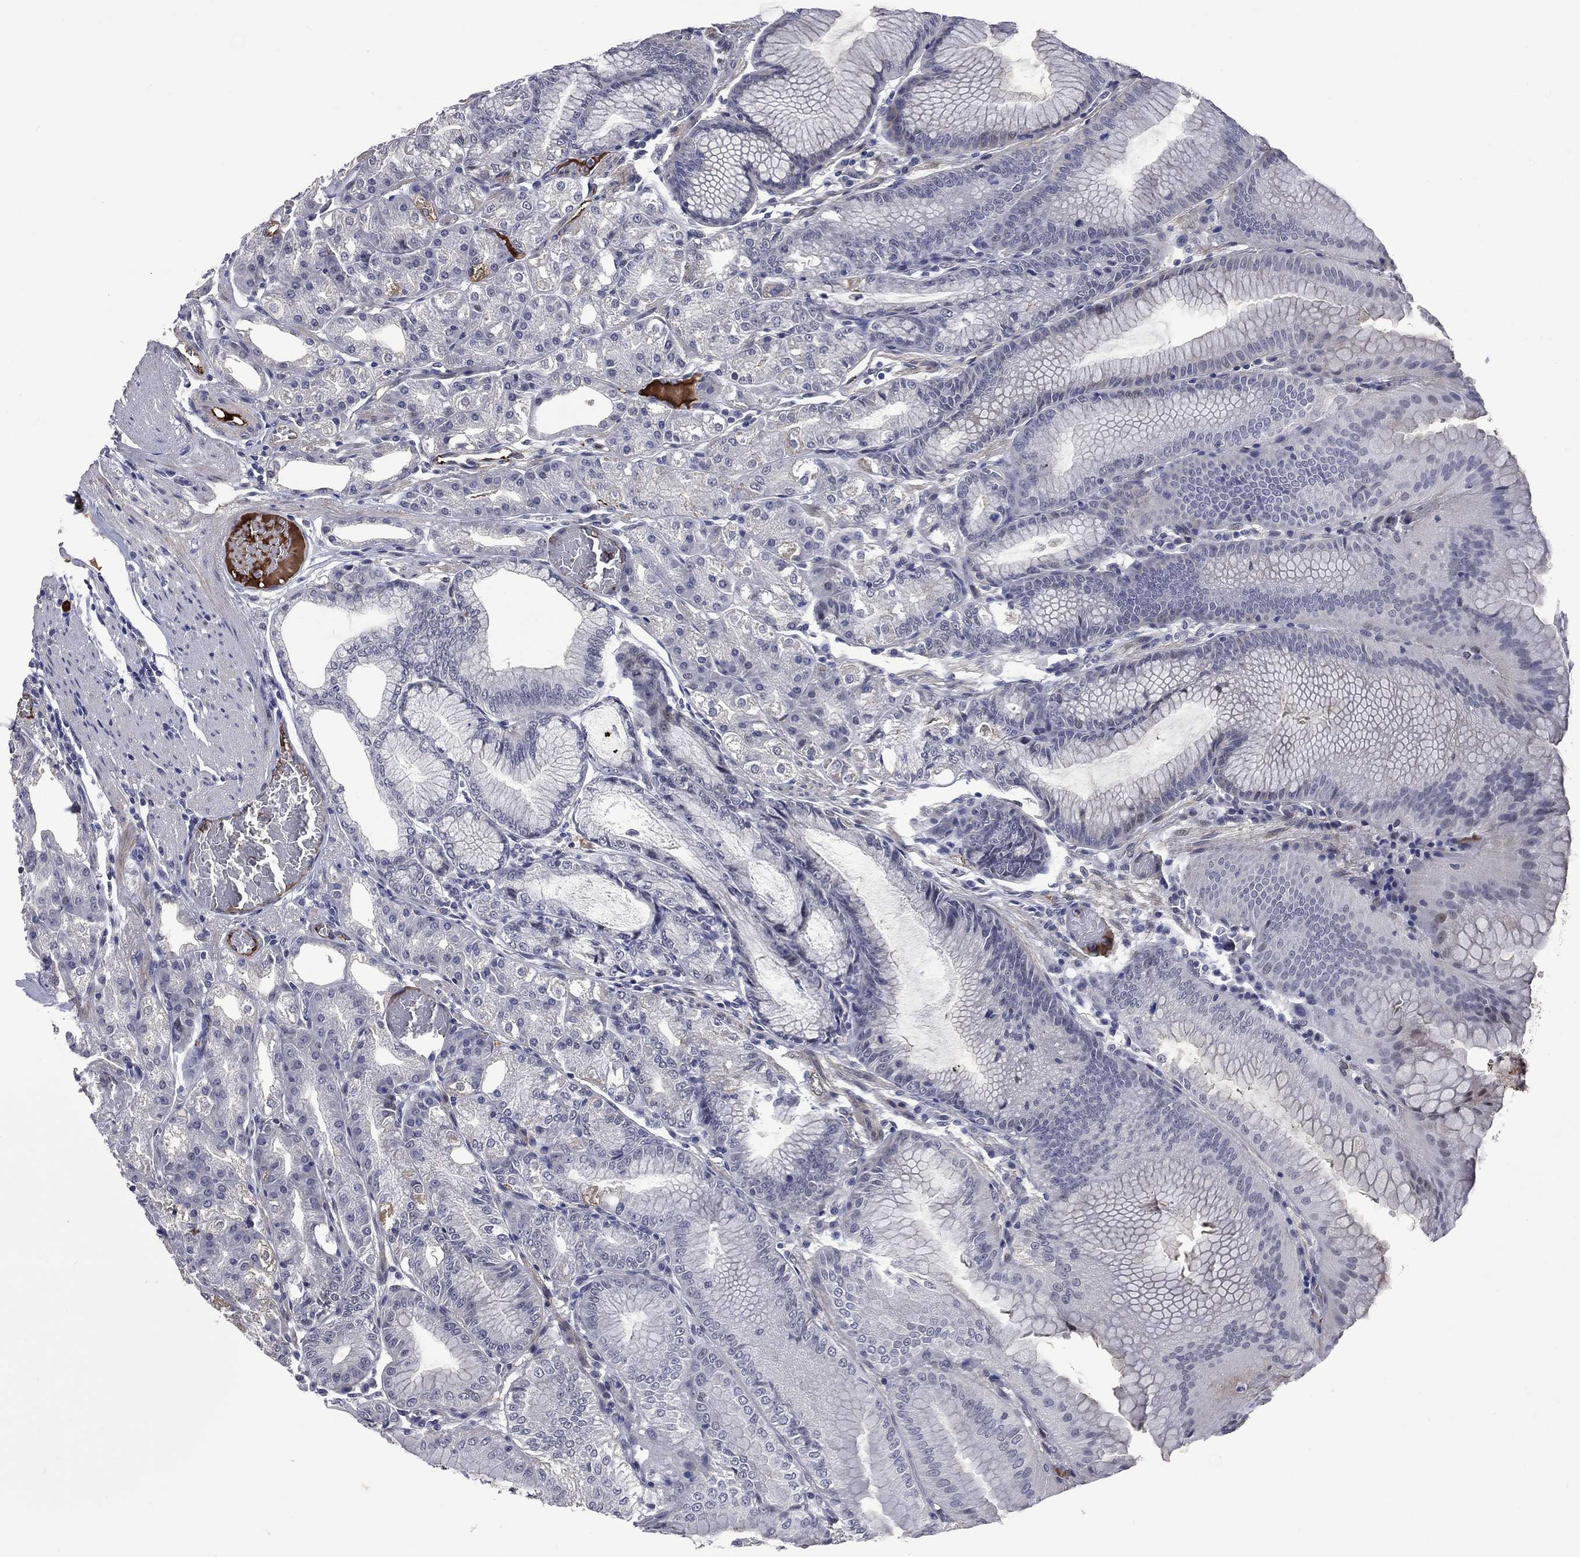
{"staining": {"intensity": "negative", "quantity": "none", "location": "none"}, "tissue": "stomach", "cell_type": "Glandular cells", "image_type": "normal", "snomed": [{"axis": "morphology", "description": "Normal tissue, NOS"}, {"axis": "topography", "description": "Stomach"}], "caption": "Glandular cells show no significant protein staining in normal stomach. The staining is performed using DAB (3,3'-diaminobenzidine) brown chromogen with nuclei counter-stained in using hematoxylin.", "gene": "FGG", "patient": {"sex": "male", "age": 71}}